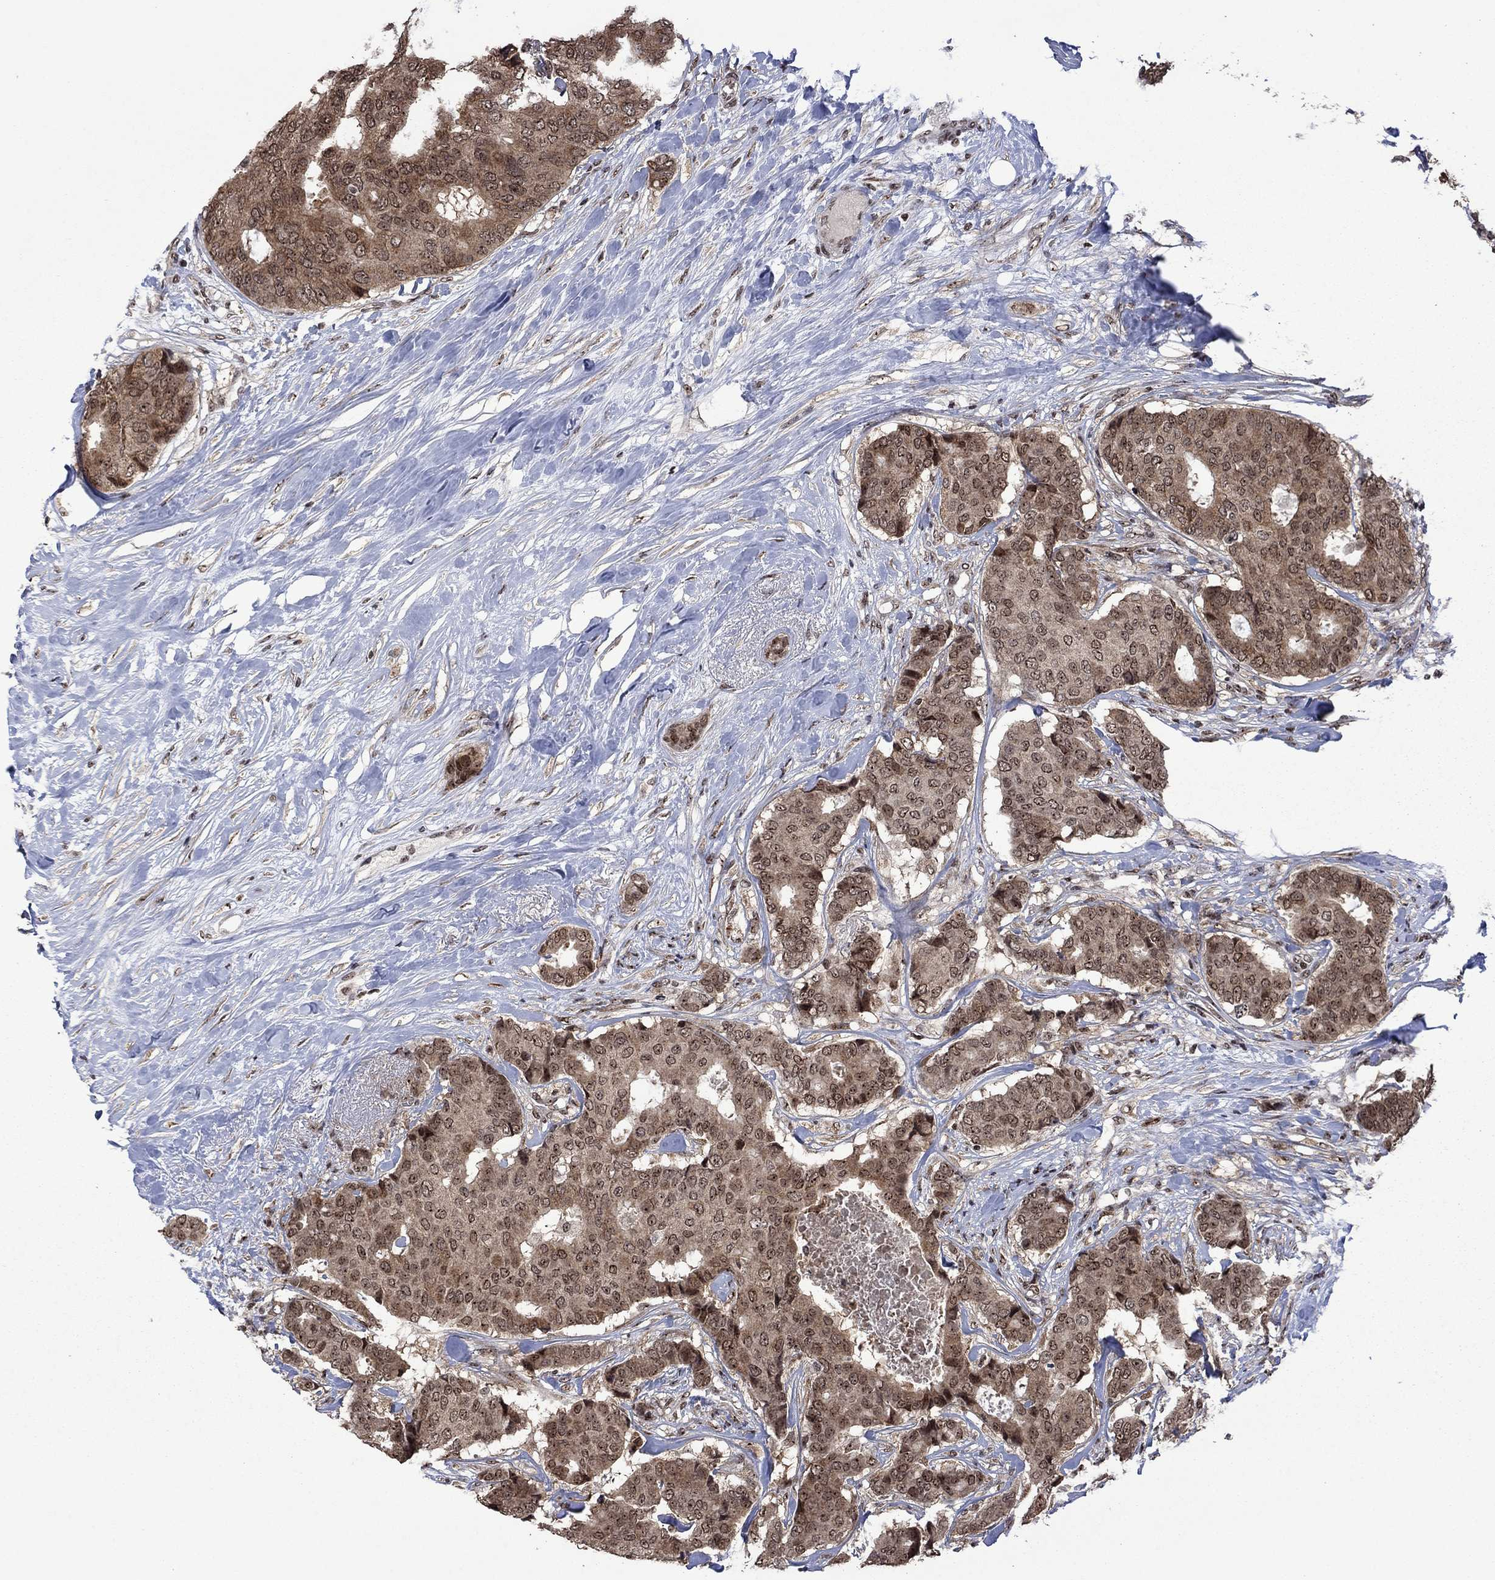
{"staining": {"intensity": "moderate", "quantity": ">75%", "location": "cytoplasmic/membranous"}, "tissue": "breast cancer", "cell_type": "Tumor cells", "image_type": "cancer", "snomed": [{"axis": "morphology", "description": "Duct carcinoma"}, {"axis": "topography", "description": "Breast"}], "caption": "IHC micrograph of intraductal carcinoma (breast) stained for a protein (brown), which shows medium levels of moderate cytoplasmic/membranous positivity in about >75% of tumor cells.", "gene": "FBL", "patient": {"sex": "female", "age": 75}}